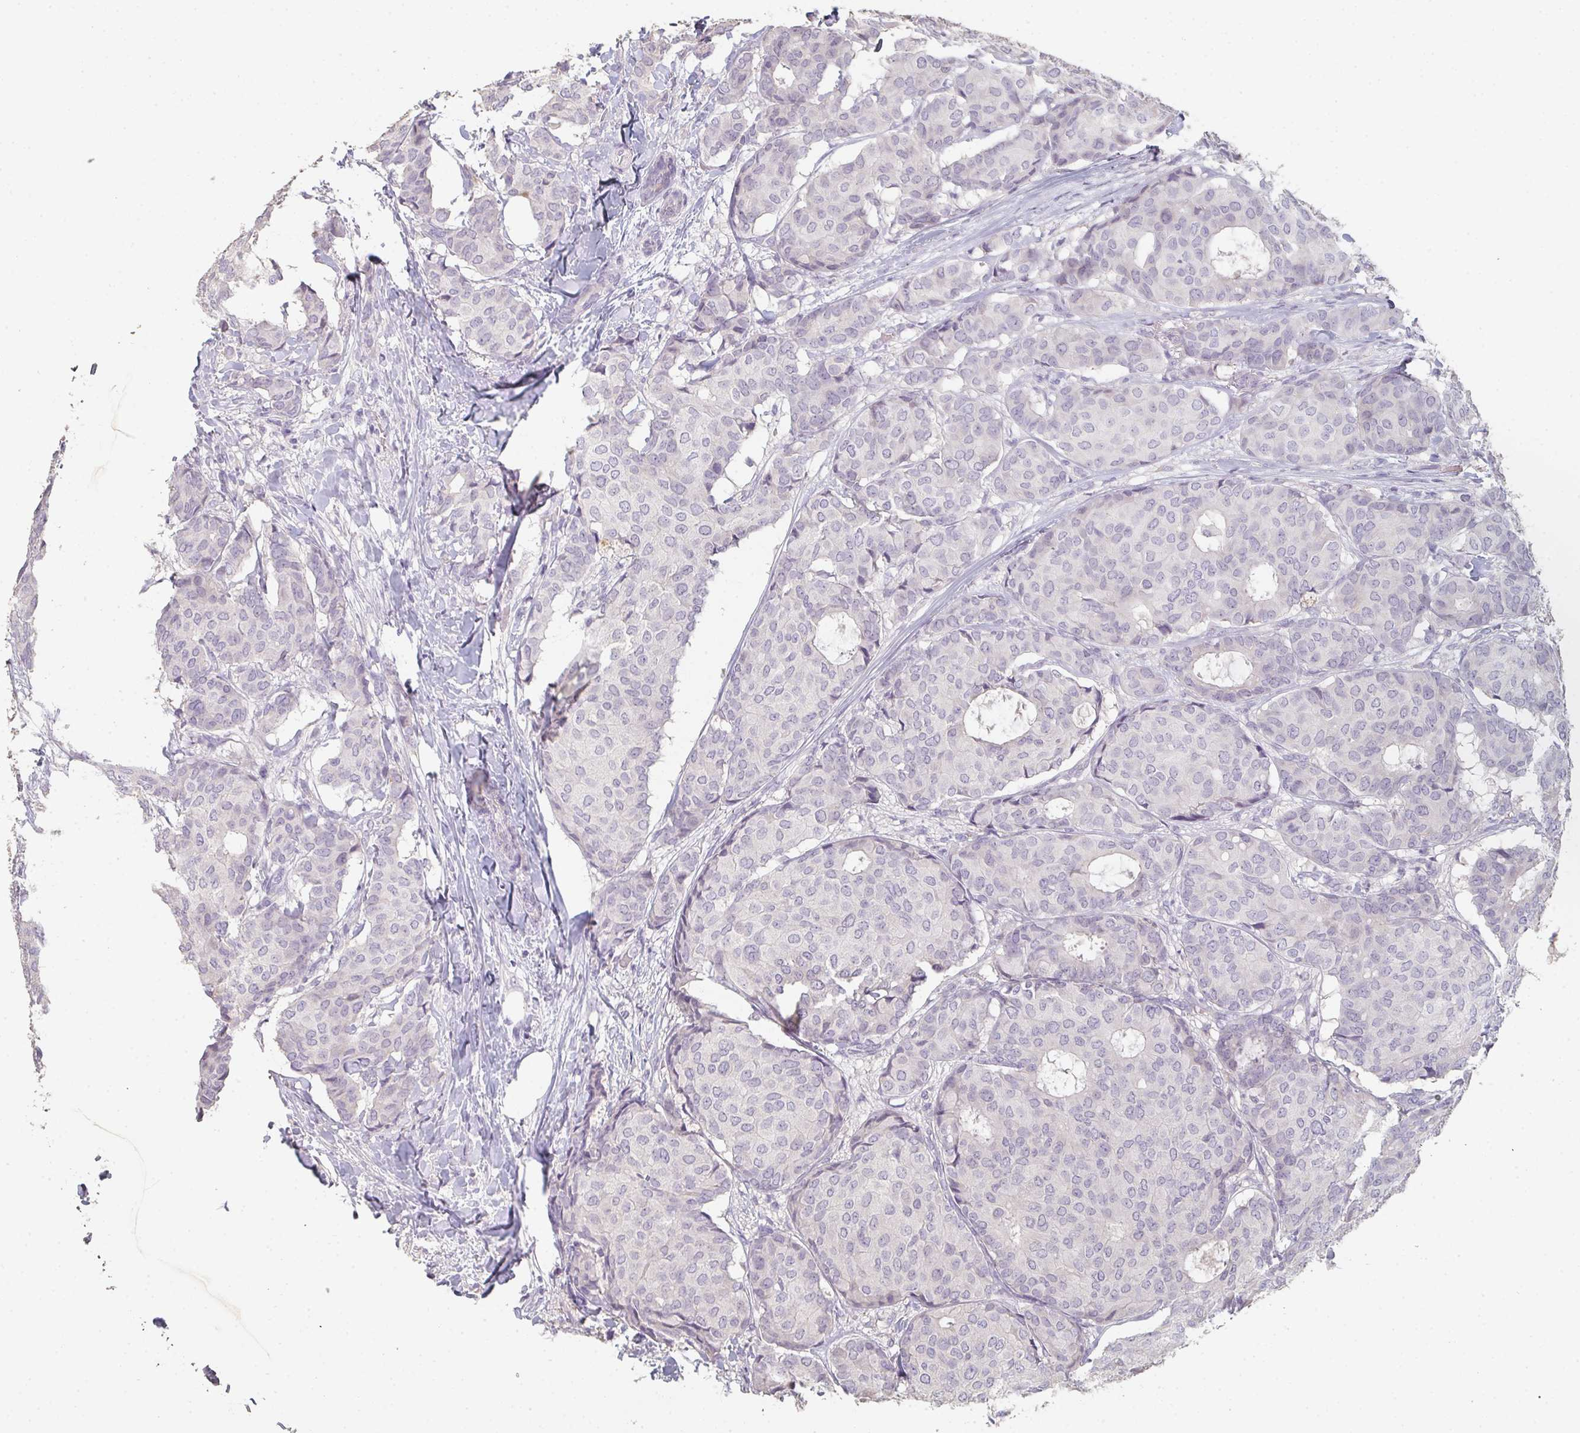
{"staining": {"intensity": "negative", "quantity": "none", "location": "none"}, "tissue": "breast cancer", "cell_type": "Tumor cells", "image_type": "cancer", "snomed": [{"axis": "morphology", "description": "Duct carcinoma"}, {"axis": "topography", "description": "Breast"}], "caption": "The histopathology image reveals no staining of tumor cells in intraductal carcinoma (breast).", "gene": "C1QTNF8", "patient": {"sex": "female", "age": 75}}